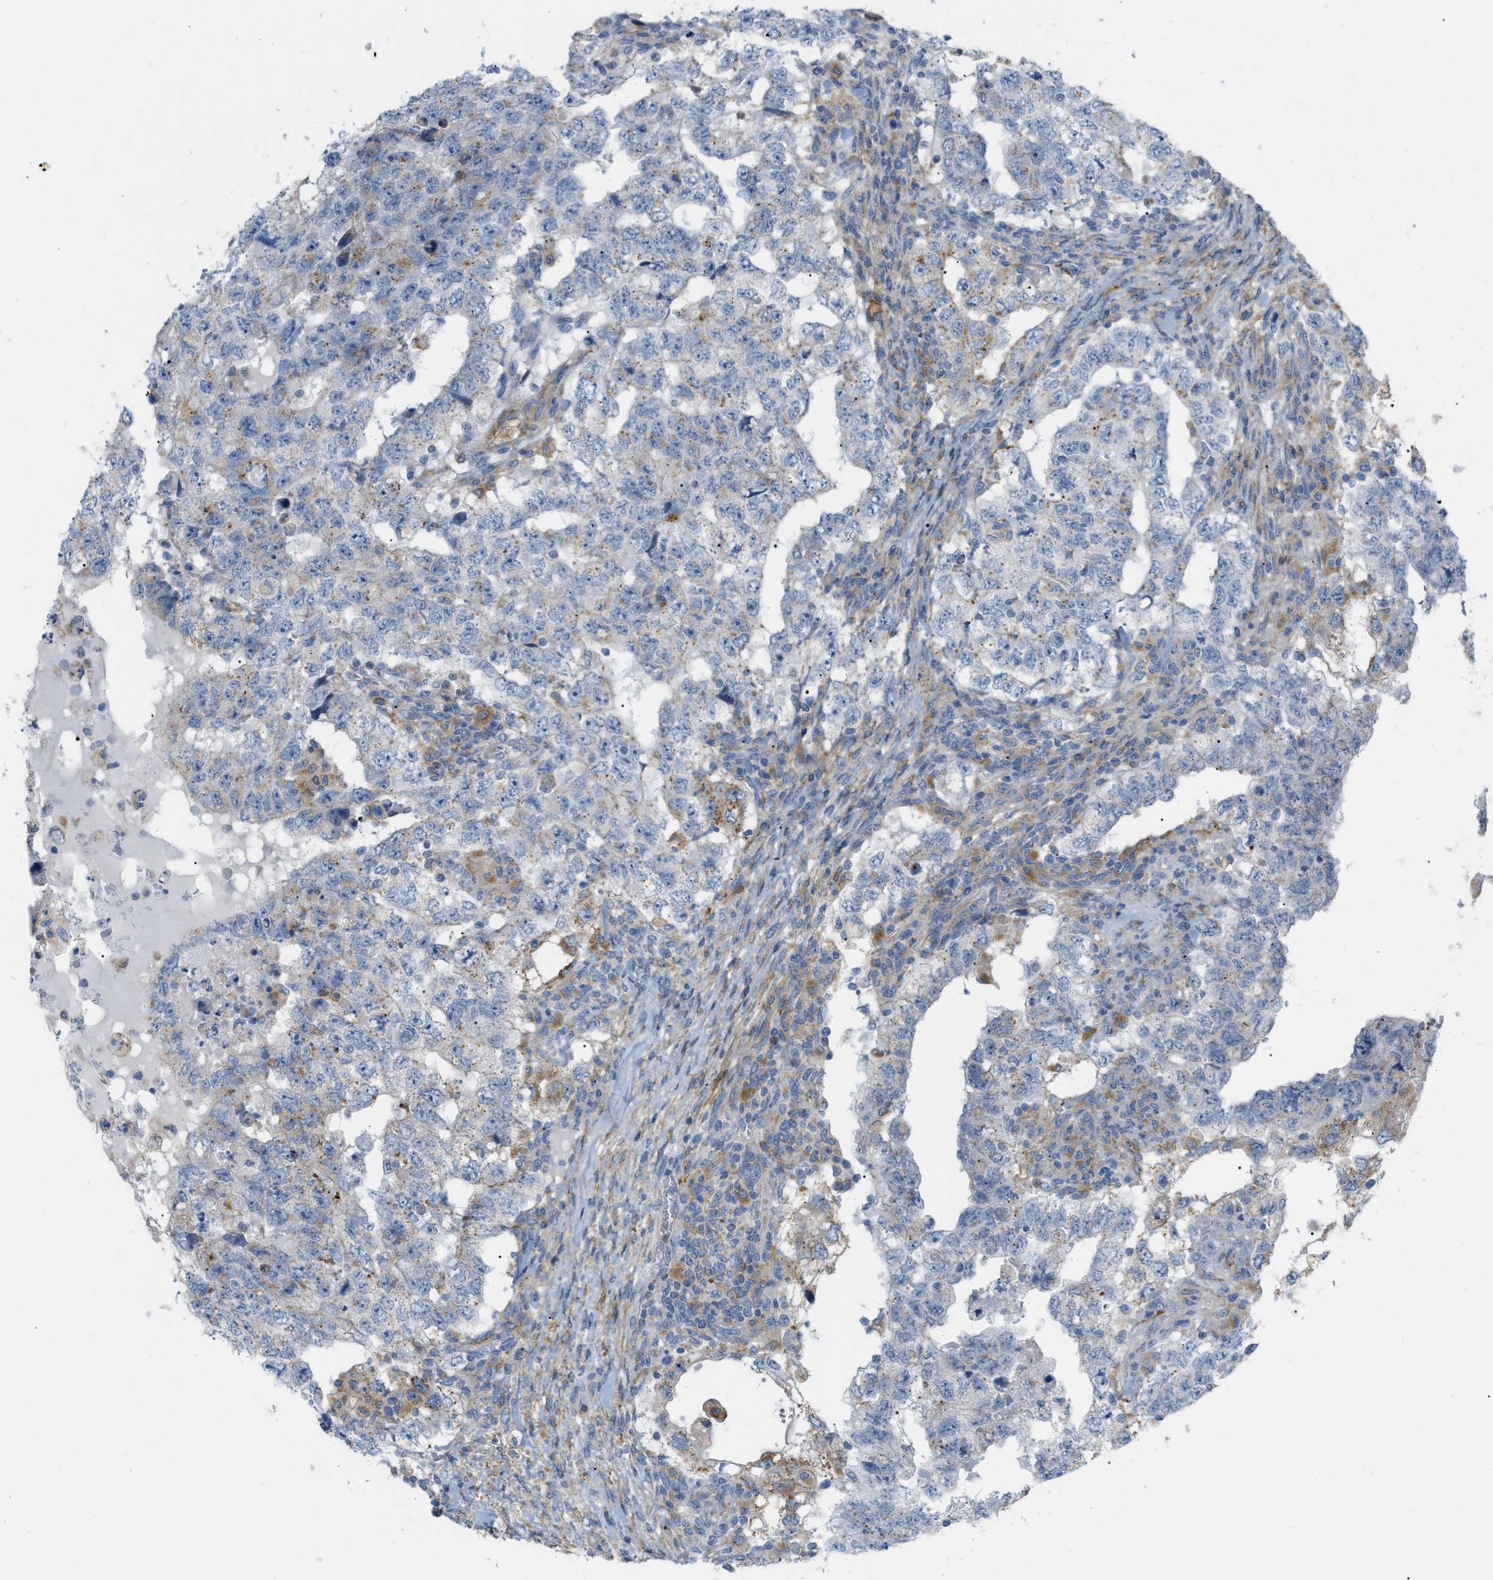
{"staining": {"intensity": "weak", "quantity": "<25%", "location": "cytoplasmic/membranous"}, "tissue": "testis cancer", "cell_type": "Tumor cells", "image_type": "cancer", "snomed": [{"axis": "morphology", "description": "Carcinoma, Embryonal, NOS"}, {"axis": "topography", "description": "Testis"}], "caption": "Tumor cells show no significant protein positivity in testis cancer (embryonal carcinoma).", "gene": "LMBRD1", "patient": {"sex": "male", "age": 36}}